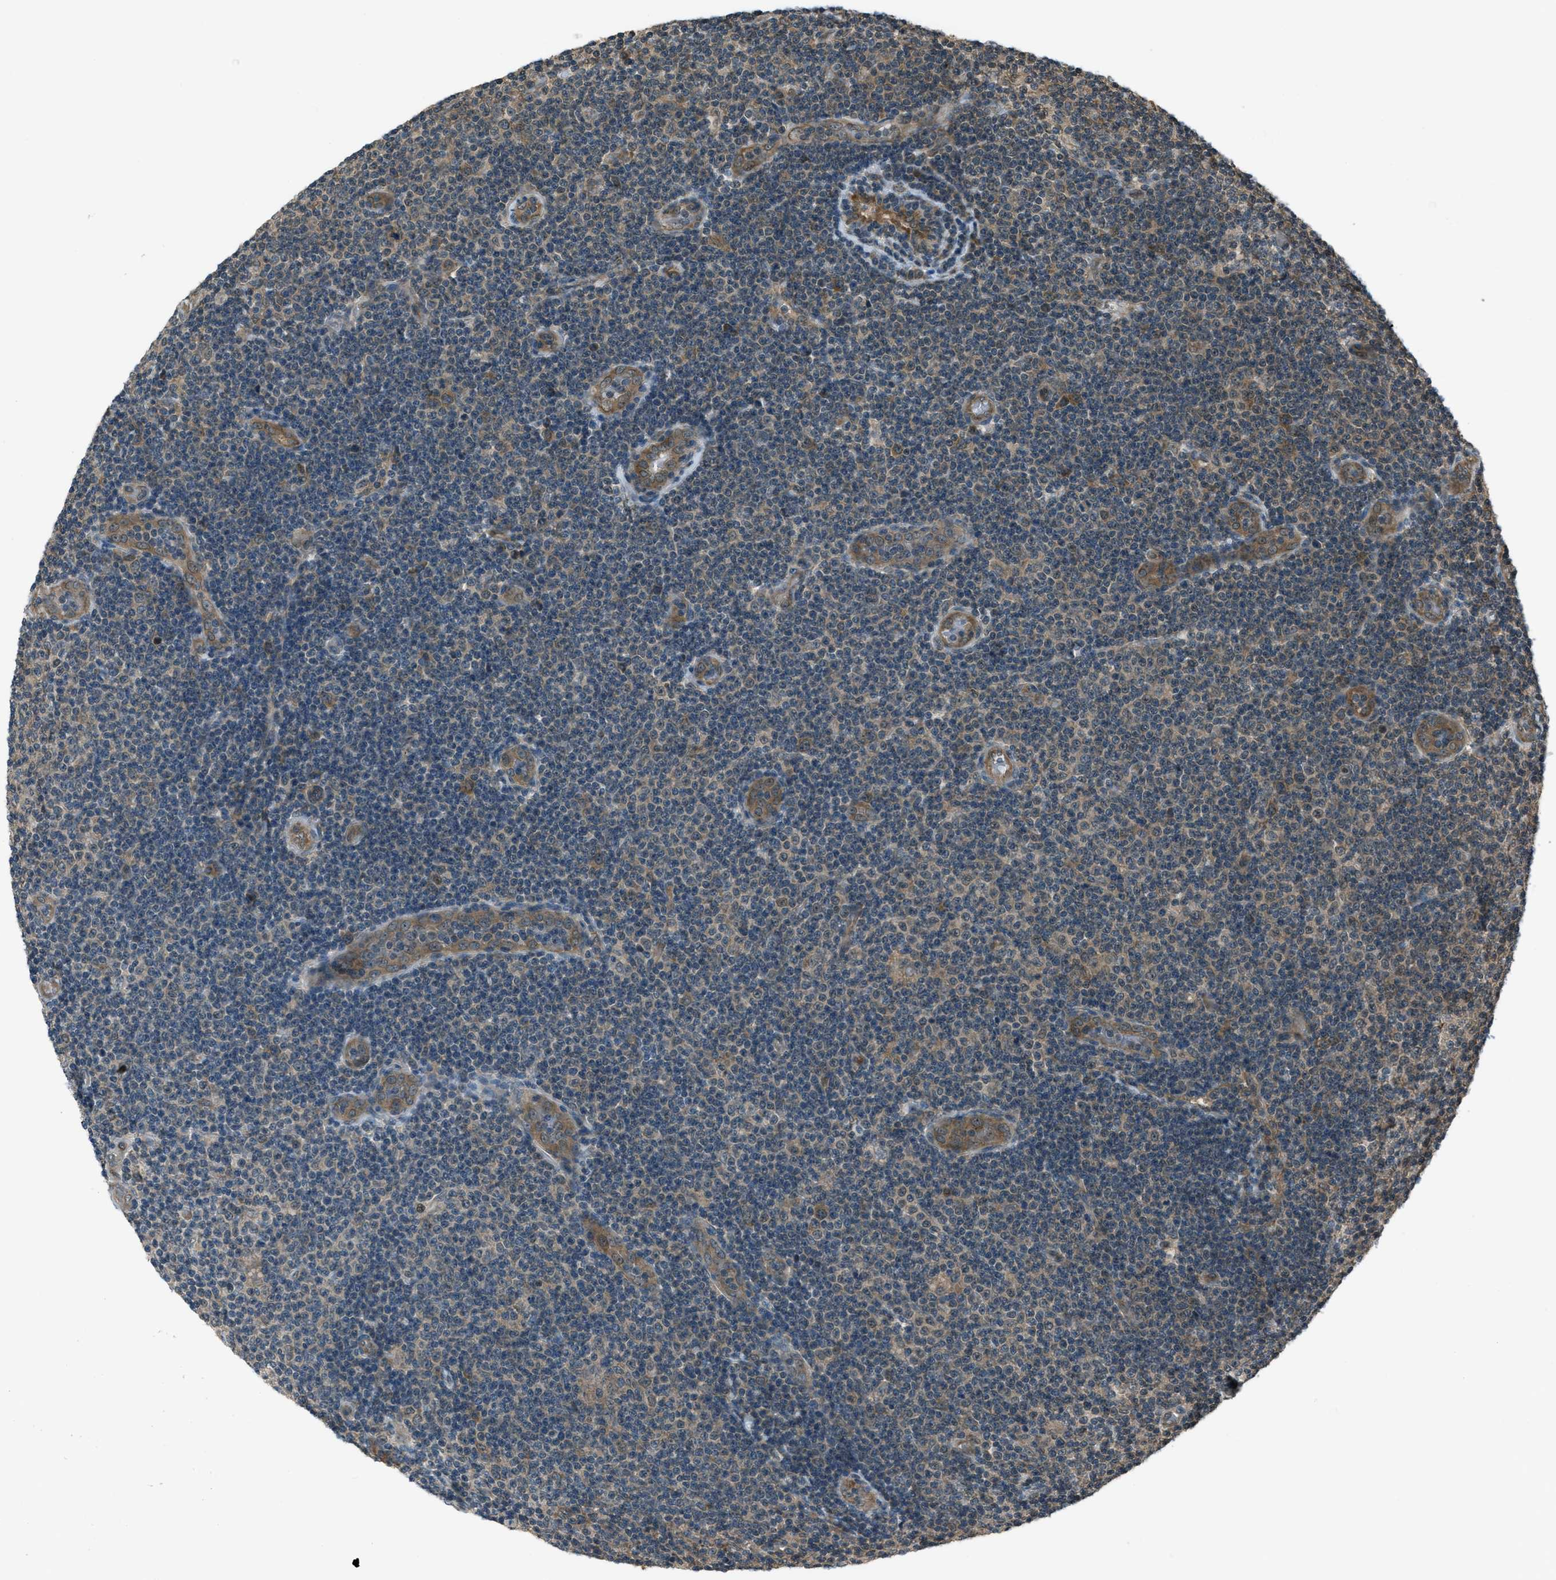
{"staining": {"intensity": "weak", "quantity": "25%-75%", "location": "cytoplasmic/membranous"}, "tissue": "lymphoma", "cell_type": "Tumor cells", "image_type": "cancer", "snomed": [{"axis": "morphology", "description": "Malignant lymphoma, non-Hodgkin's type, Low grade"}, {"axis": "topography", "description": "Lymph node"}], "caption": "IHC micrograph of human lymphoma stained for a protein (brown), which exhibits low levels of weak cytoplasmic/membranous expression in about 25%-75% of tumor cells.", "gene": "ASAP2", "patient": {"sex": "male", "age": 83}}